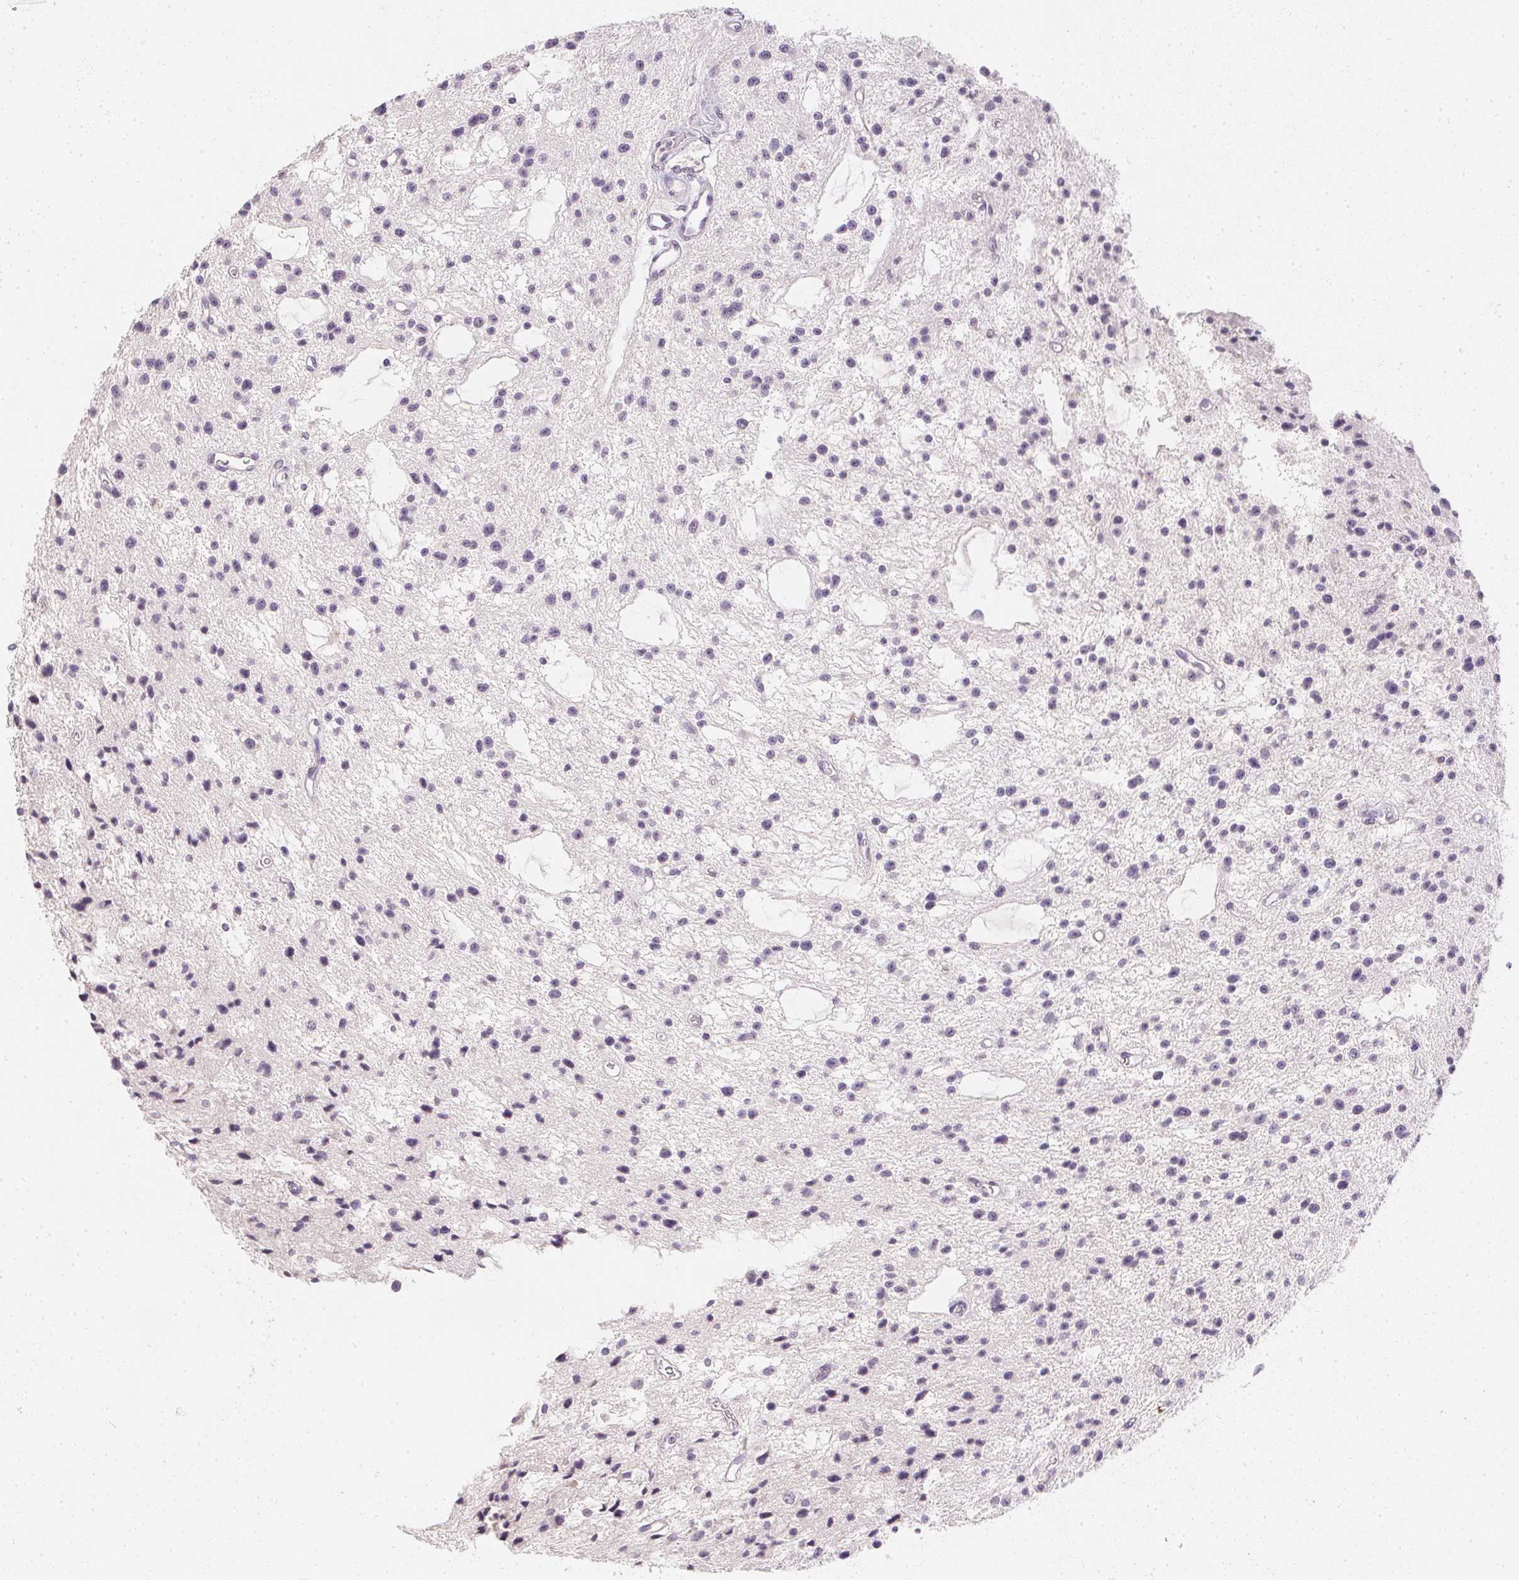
{"staining": {"intensity": "negative", "quantity": "none", "location": "none"}, "tissue": "glioma", "cell_type": "Tumor cells", "image_type": "cancer", "snomed": [{"axis": "morphology", "description": "Glioma, malignant, Low grade"}, {"axis": "topography", "description": "Brain"}], "caption": "Immunohistochemistry (IHC) photomicrograph of human low-grade glioma (malignant) stained for a protein (brown), which demonstrates no positivity in tumor cells.", "gene": "PPY", "patient": {"sex": "male", "age": 43}}